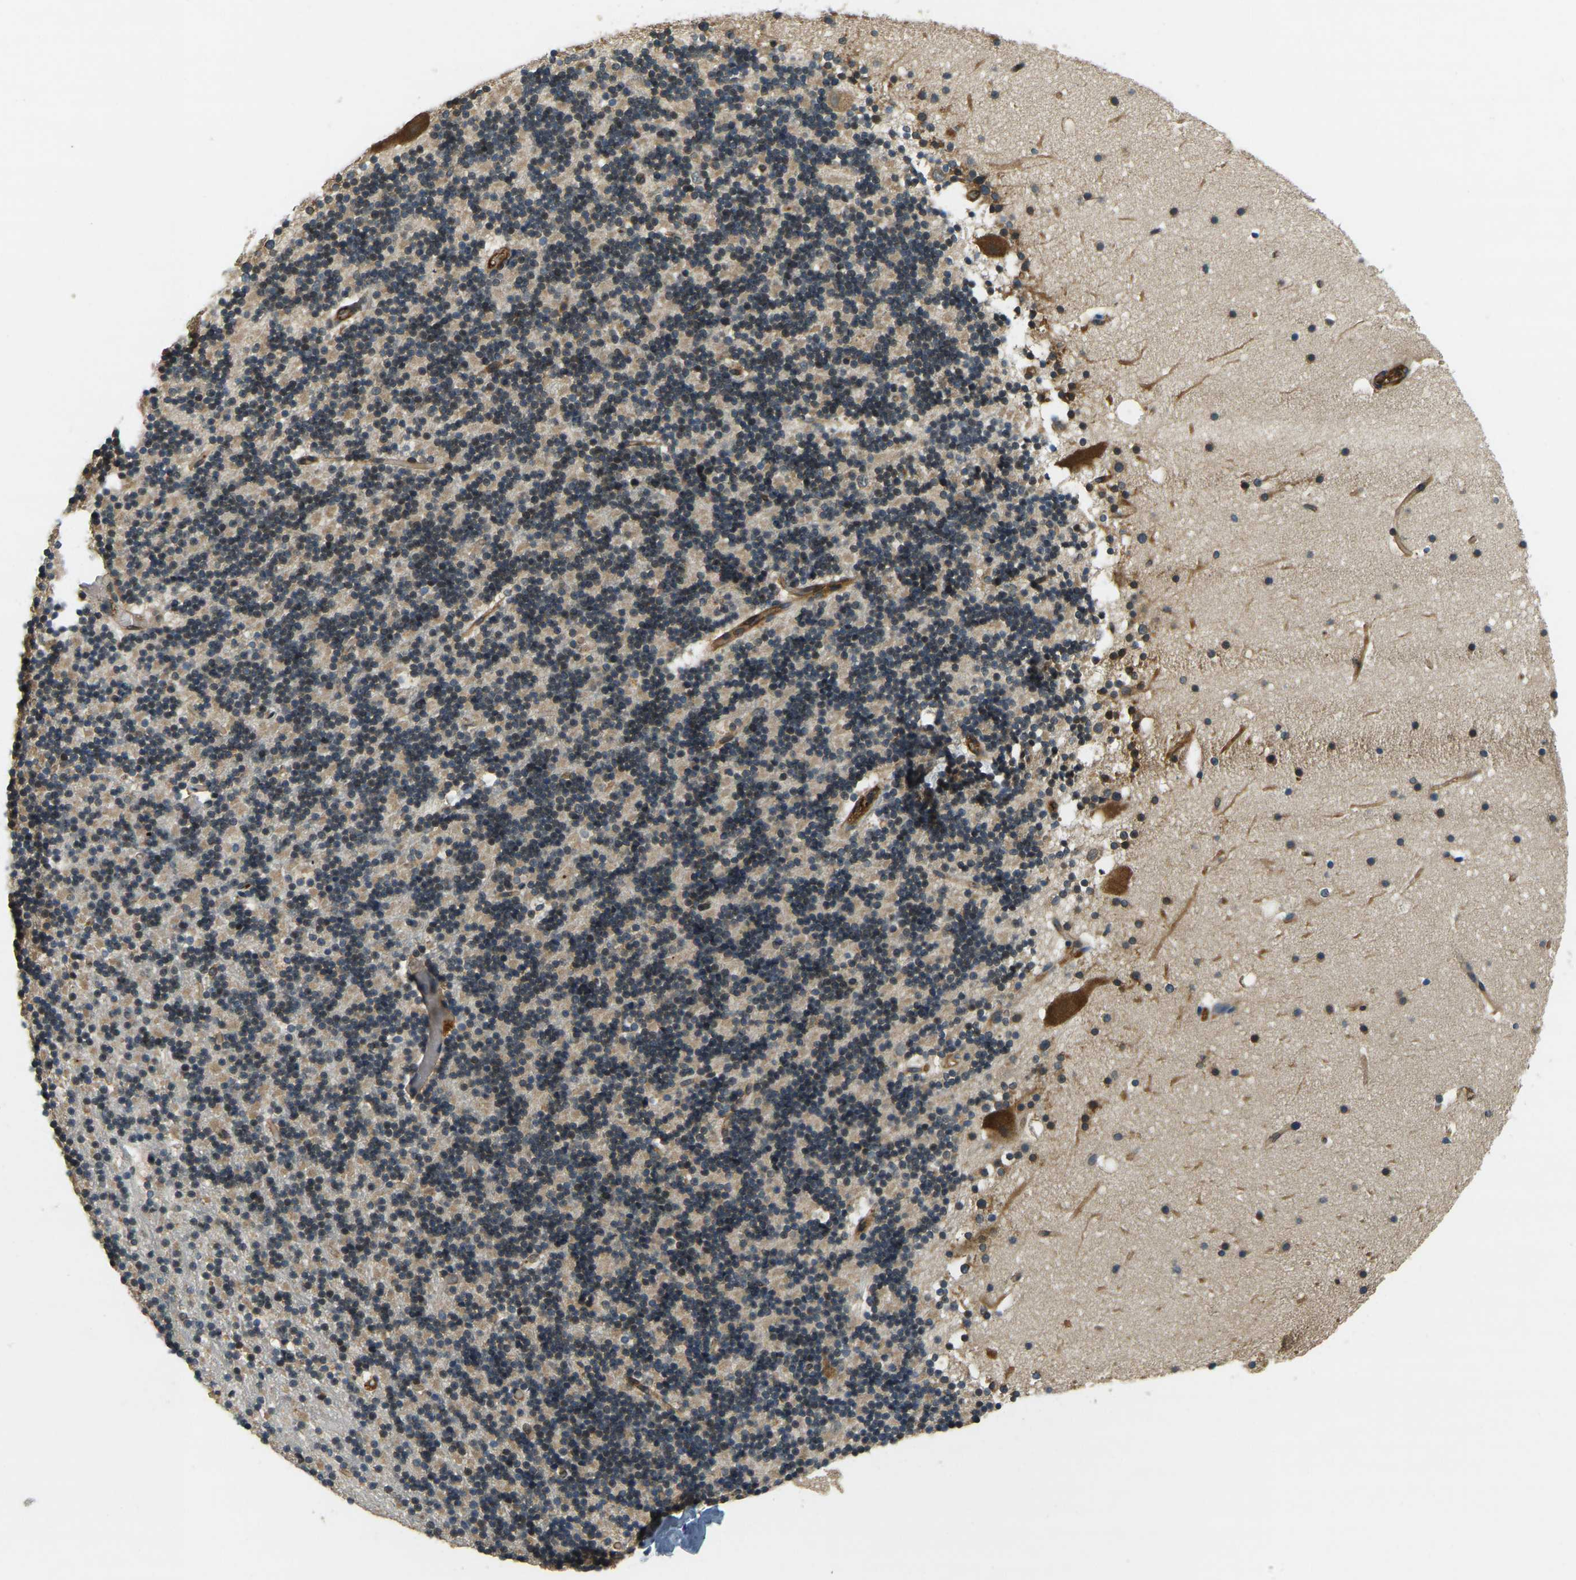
{"staining": {"intensity": "weak", "quantity": "25%-75%", "location": "cytoplasmic/membranous"}, "tissue": "cerebellum", "cell_type": "Cells in granular layer", "image_type": "normal", "snomed": [{"axis": "morphology", "description": "Normal tissue, NOS"}, {"axis": "topography", "description": "Cerebellum"}], "caption": "Weak cytoplasmic/membranous expression is seen in about 25%-75% of cells in granular layer in unremarkable cerebellum. The protein of interest is stained brown, and the nuclei are stained in blue (DAB (3,3'-diaminobenzidine) IHC with brightfield microscopy, high magnification).", "gene": "ERGIC1", "patient": {"sex": "male", "age": 57}}